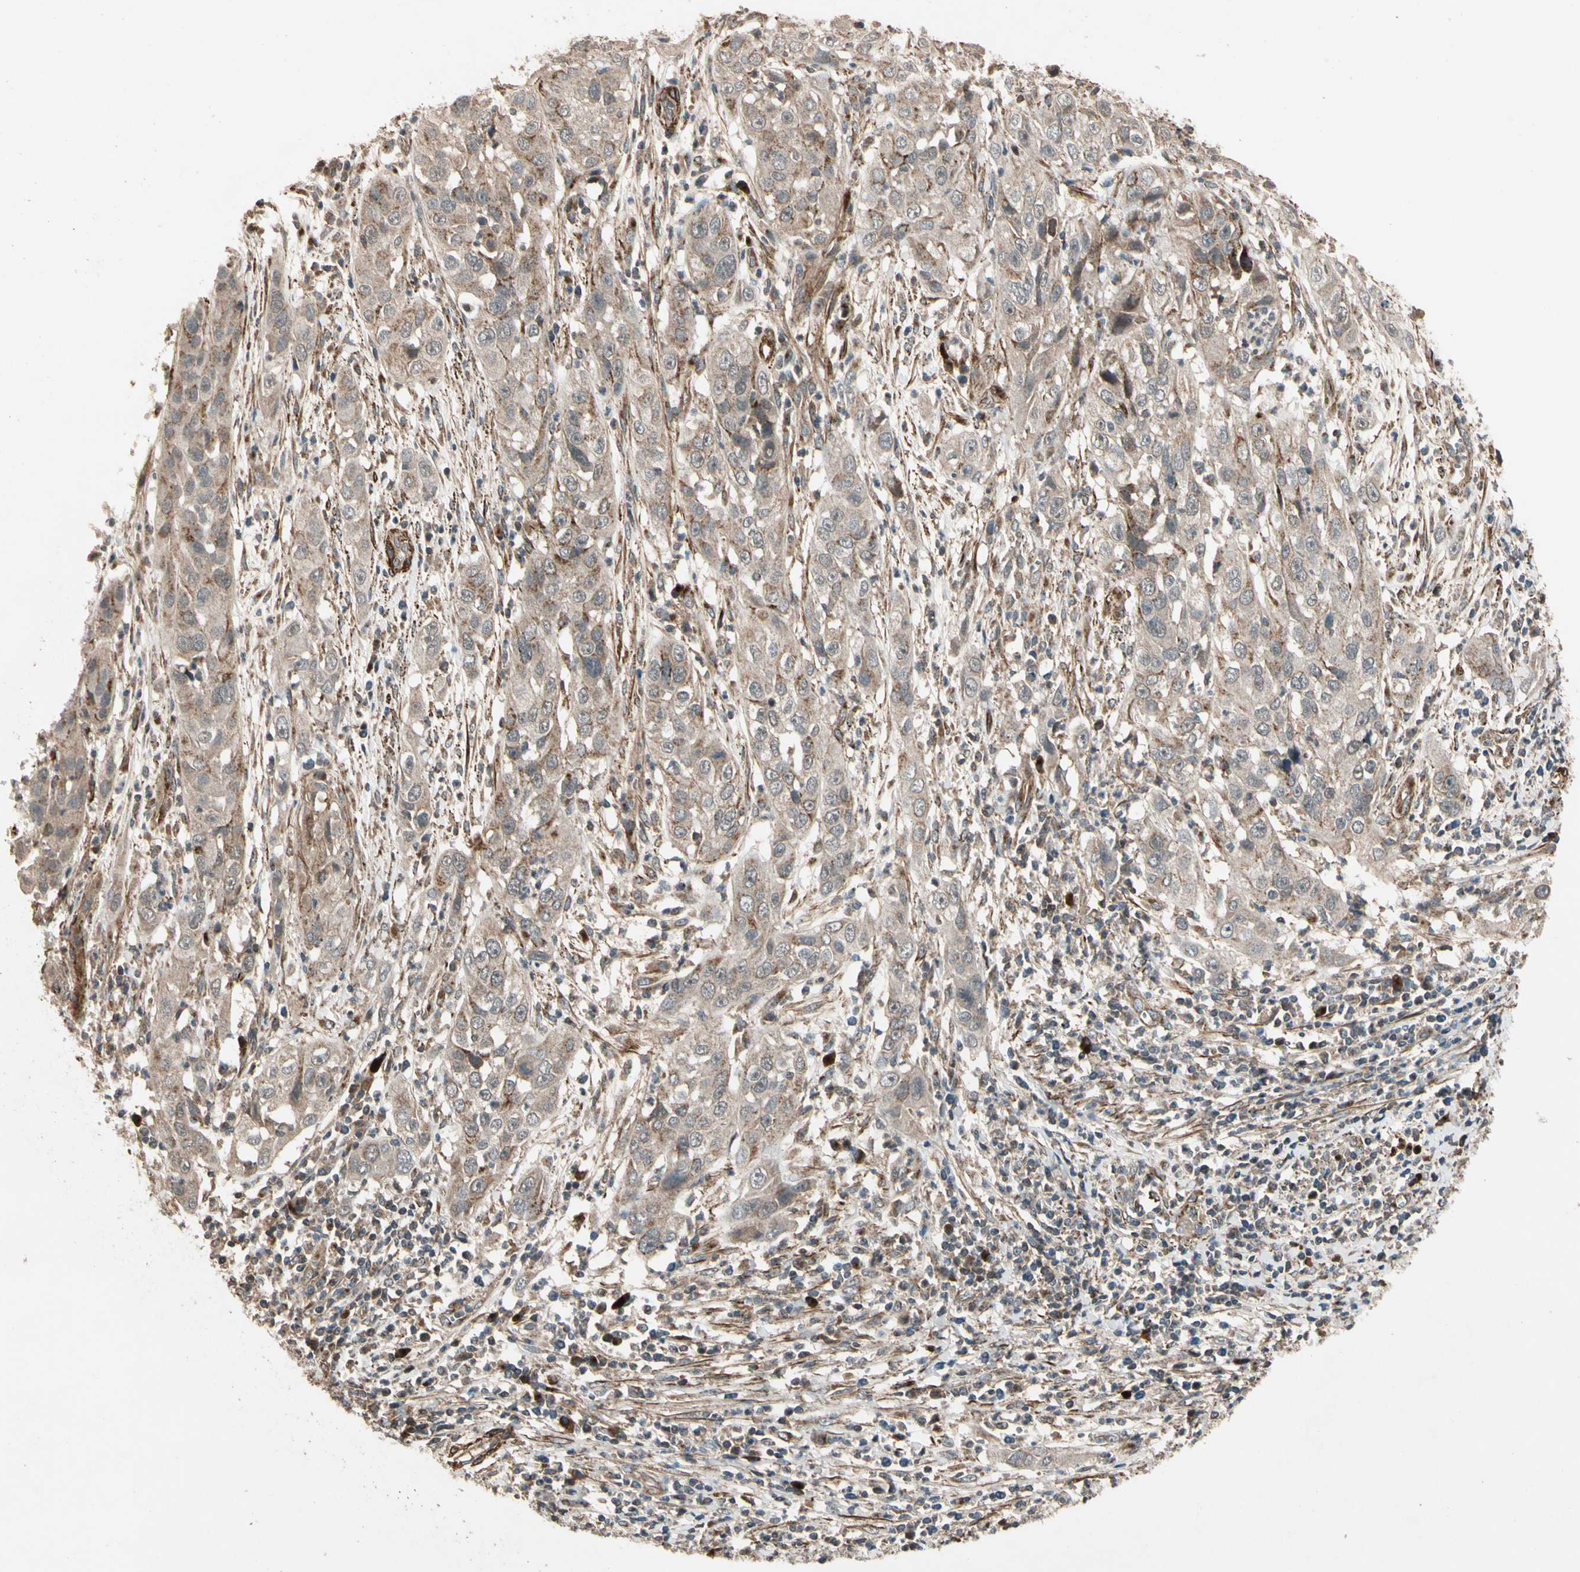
{"staining": {"intensity": "moderate", "quantity": "25%-75%", "location": "cytoplasmic/membranous"}, "tissue": "cervical cancer", "cell_type": "Tumor cells", "image_type": "cancer", "snomed": [{"axis": "morphology", "description": "Squamous cell carcinoma, NOS"}, {"axis": "topography", "description": "Cervix"}], "caption": "High-magnification brightfield microscopy of cervical squamous cell carcinoma stained with DAB (3,3'-diaminobenzidine) (brown) and counterstained with hematoxylin (blue). tumor cells exhibit moderate cytoplasmic/membranous expression is seen in about25%-75% of cells.", "gene": "GCK", "patient": {"sex": "female", "age": 32}}